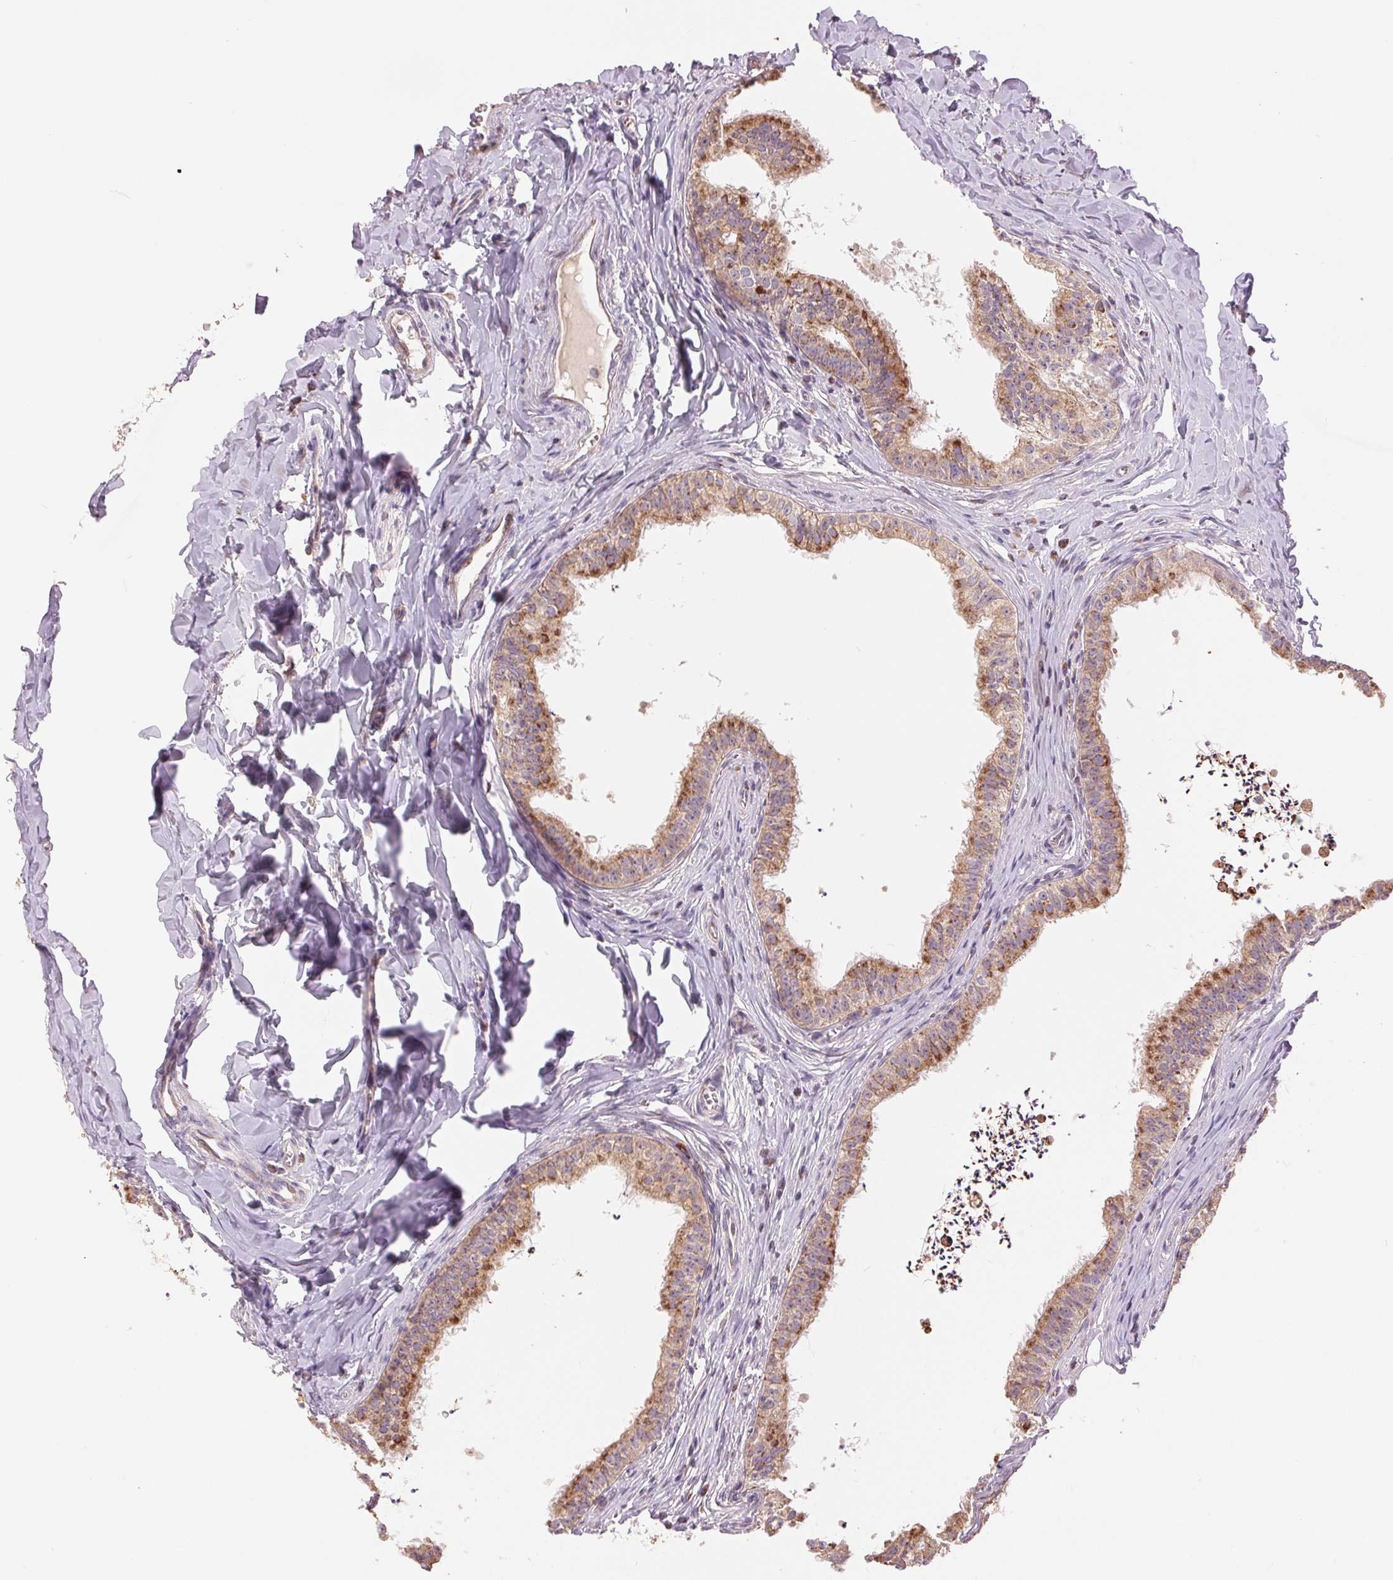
{"staining": {"intensity": "moderate", "quantity": "25%-75%", "location": "cytoplasmic/membranous"}, "tissue": "epididymis", "cell_type": "Glandular cells", "image_type": "normal", "snomed": [{"axis": "morphology", "description": "Normal tissue, NOS"}, {"axis": "topography", "description": "Epididymis"}], "caption": "Immunohistochemical staining of normal epididymis shows 25%-75% levels of moderate cytoplasmic/membranous protein positivity in approximately 25%-75% of glandular cells.", "gene": "DGUOK", "patient": {"sex": "male", "age": 24}}